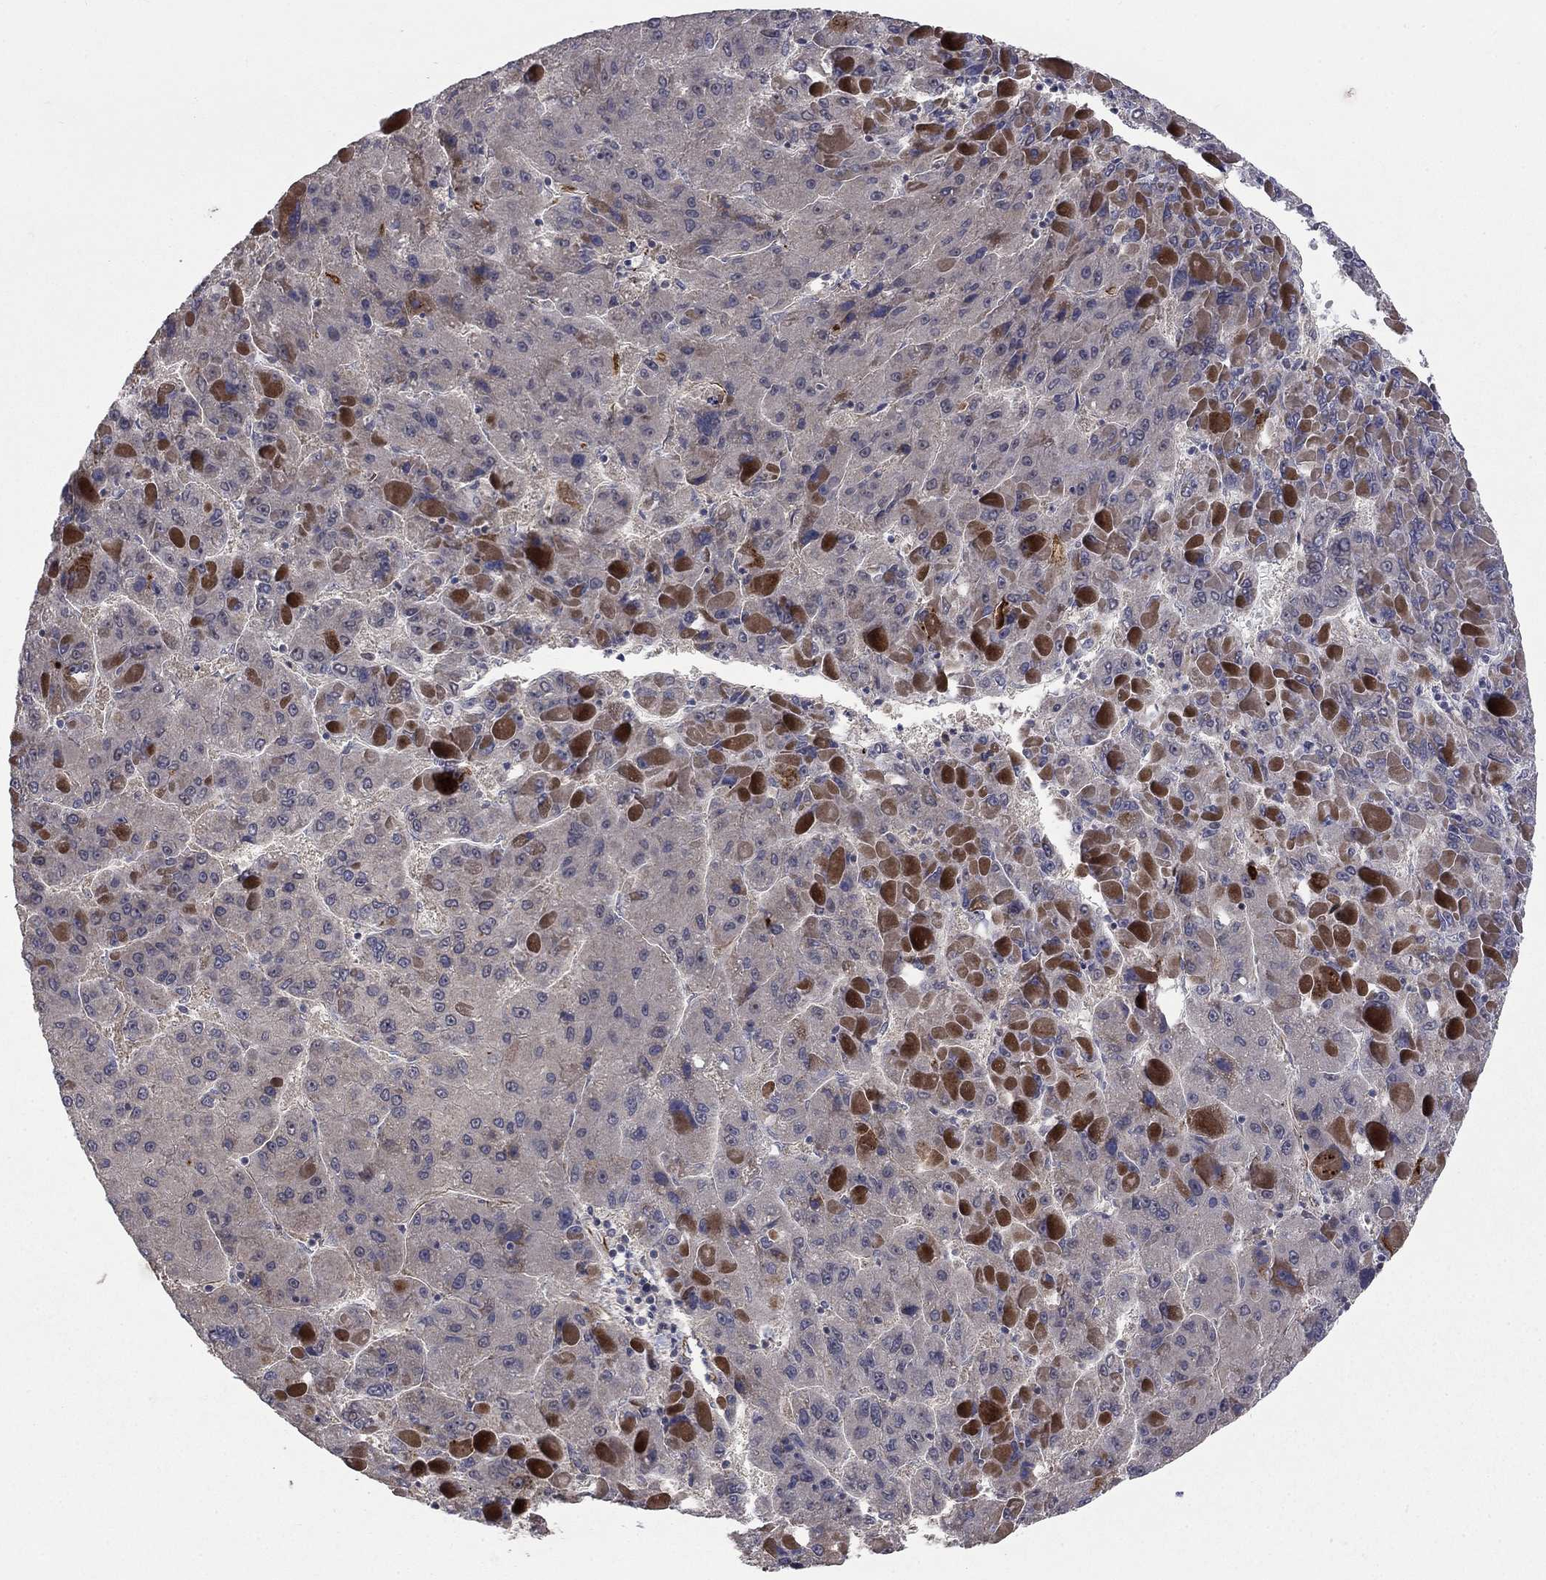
{"staining": {"intensity": "strong", "quantity": "<25%", "location": "cytoplasmic/membranous"}, "tissue": "liver cancer", "cell_type": "Tumor cells", "image_type": "cancer", "snomed": [{"axis": "morphology", "description": "Carcinoma, Hepatocellular, NOS"}, {"axis": "topography", "description": "Liver"}], "caption": "Protein expression analysis of human hepatocellular carcinoma (liver) reveals strong cytoplasmic/membranous staining in about <25% of tumor cells. (Brightfield microscopy of DAB IHC at high magnification).", "gene": "MSRA", "patient": {"sex": "female", "age": 82}}